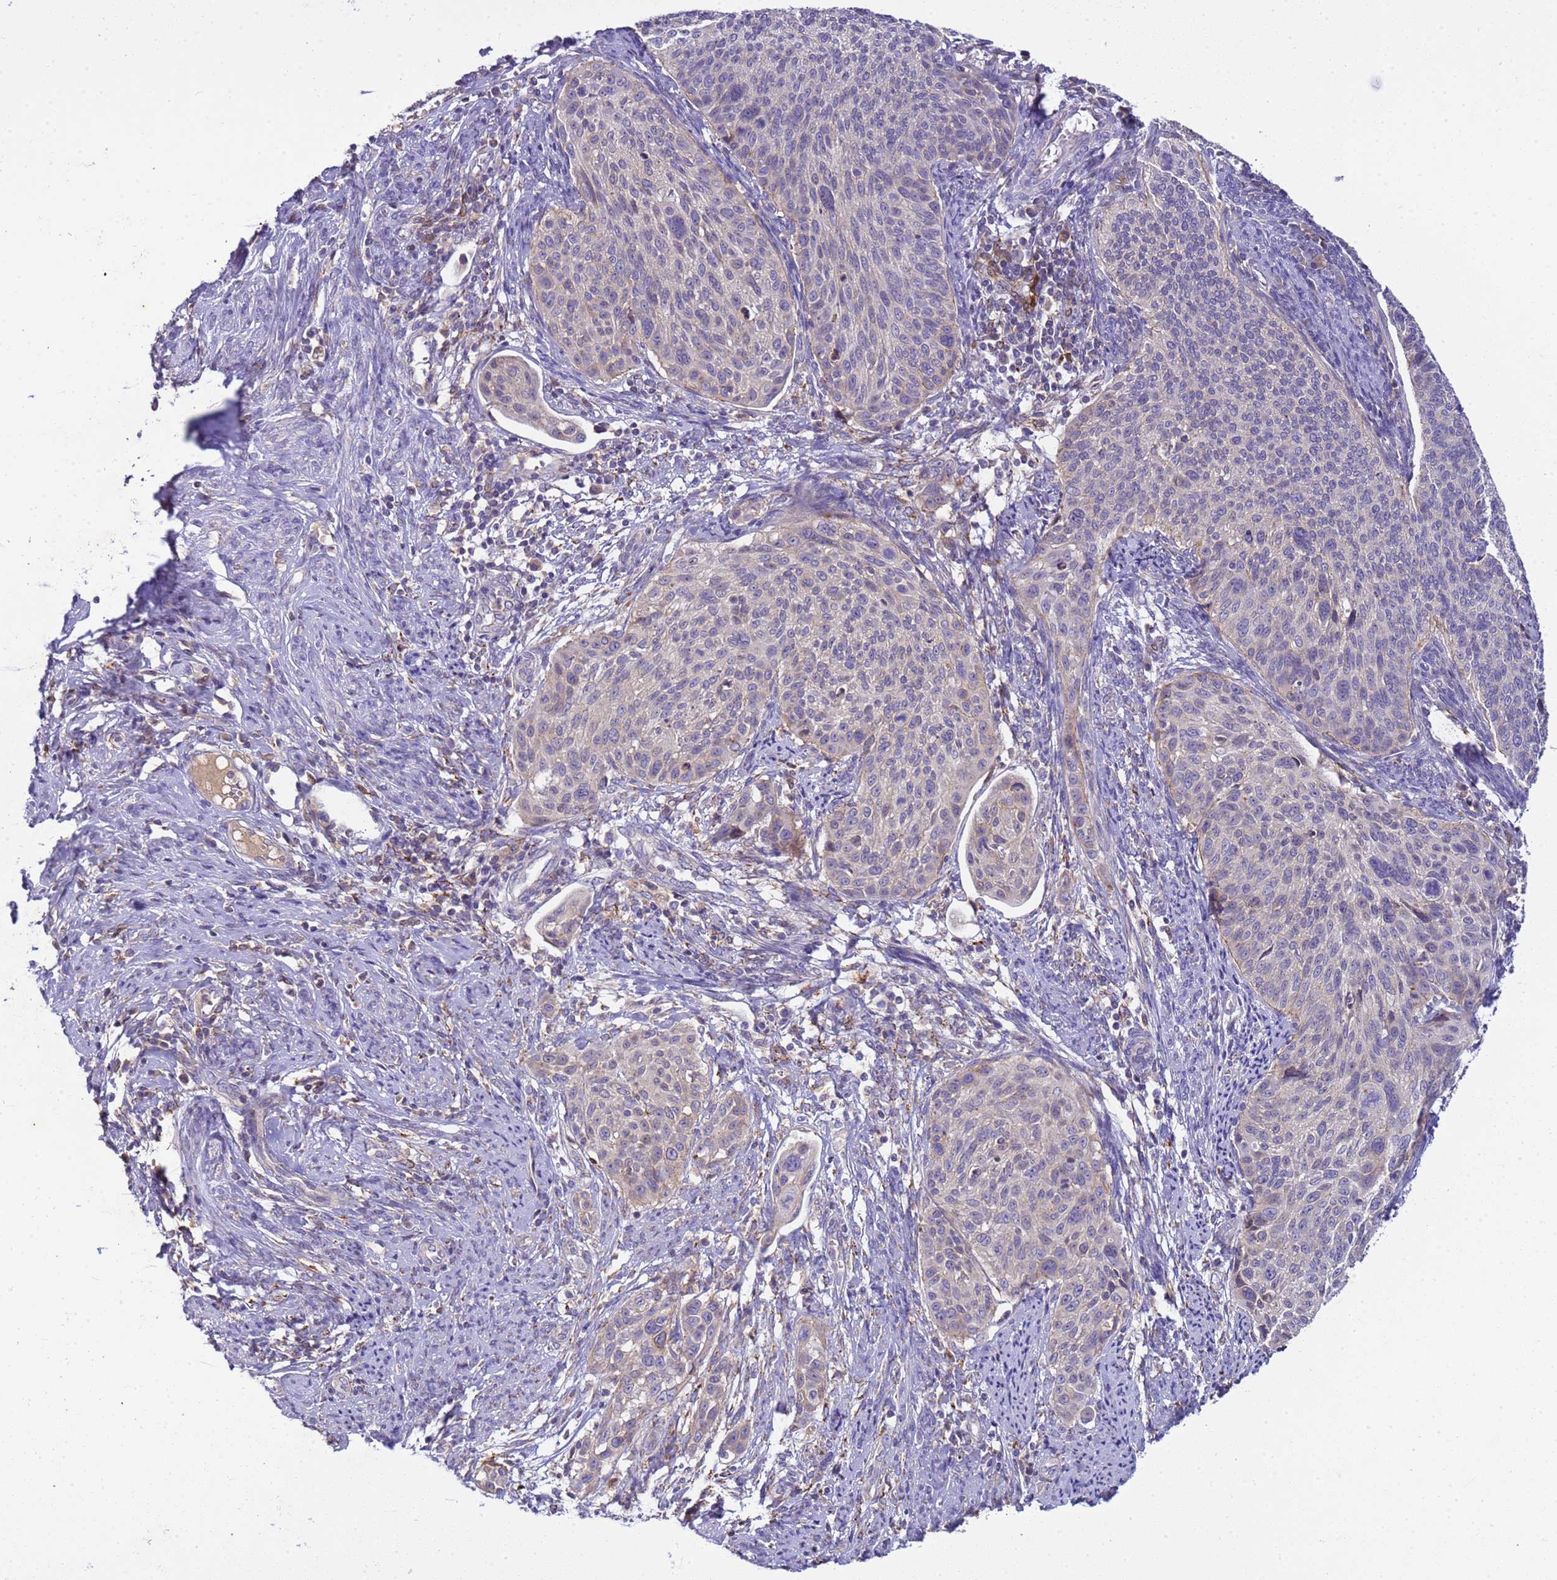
{"staining": {"intensity": "negative", "quantity": "none", "location": "none"}, "tissue": "cervical cancer", "cell_type": "Tumor cells", "image_type": "cancer", "snomed": [{"axis": "morphology", "description": "Squamous cell carcinoma, NOS"}, {"axis": "topography", "description": "Cervix"}], "caption": "An image of squamous cell carcinoma (cervical) stained for a protein displays no brown staining in tumor cells.", "gene": "PLCXD3", "patient": {"sex": "female", "age": 70}}